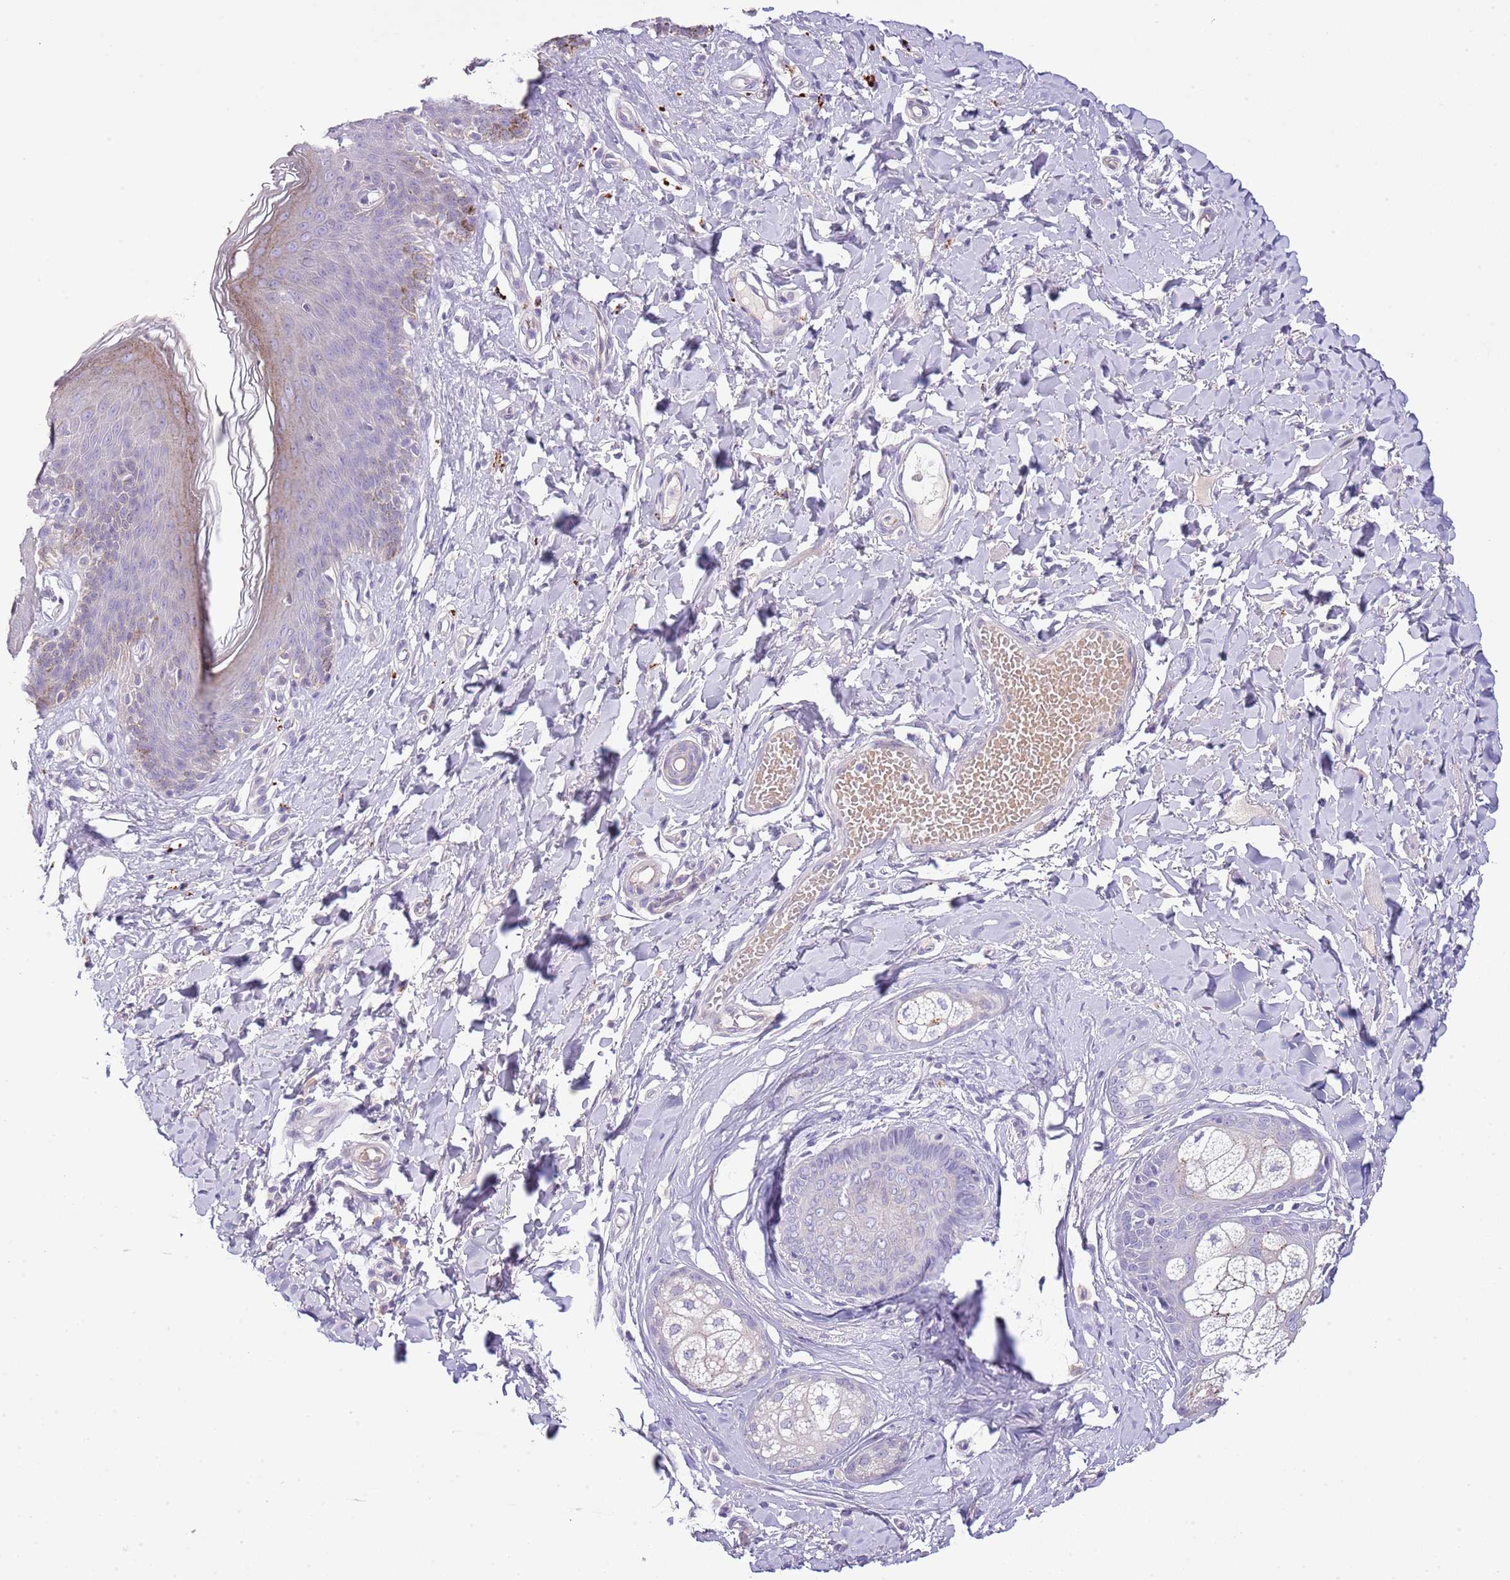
{"staining": {"intensity": "moderate", "quantity": "<25%", "location": "cytoplasmic/membranous"}, "tissue": "skin", "cell_type": "Epidermal cells", "image_type": "normal", "snomed": [{"axis": "morphology", "description": "Normal tissue, NOS"}, {"axis": "topography", "description": "Vulva"}], "caption": "A histopathology image of human skin stained for a protein demonstrates moderate cytoplasmic/membranous brown staining in epidermal cells. Ihc stains the protein of interest in brown and the nuclei are stained blue.", "gene": "ABHD17A", "patient": {"sex": "female", "age": 66}}